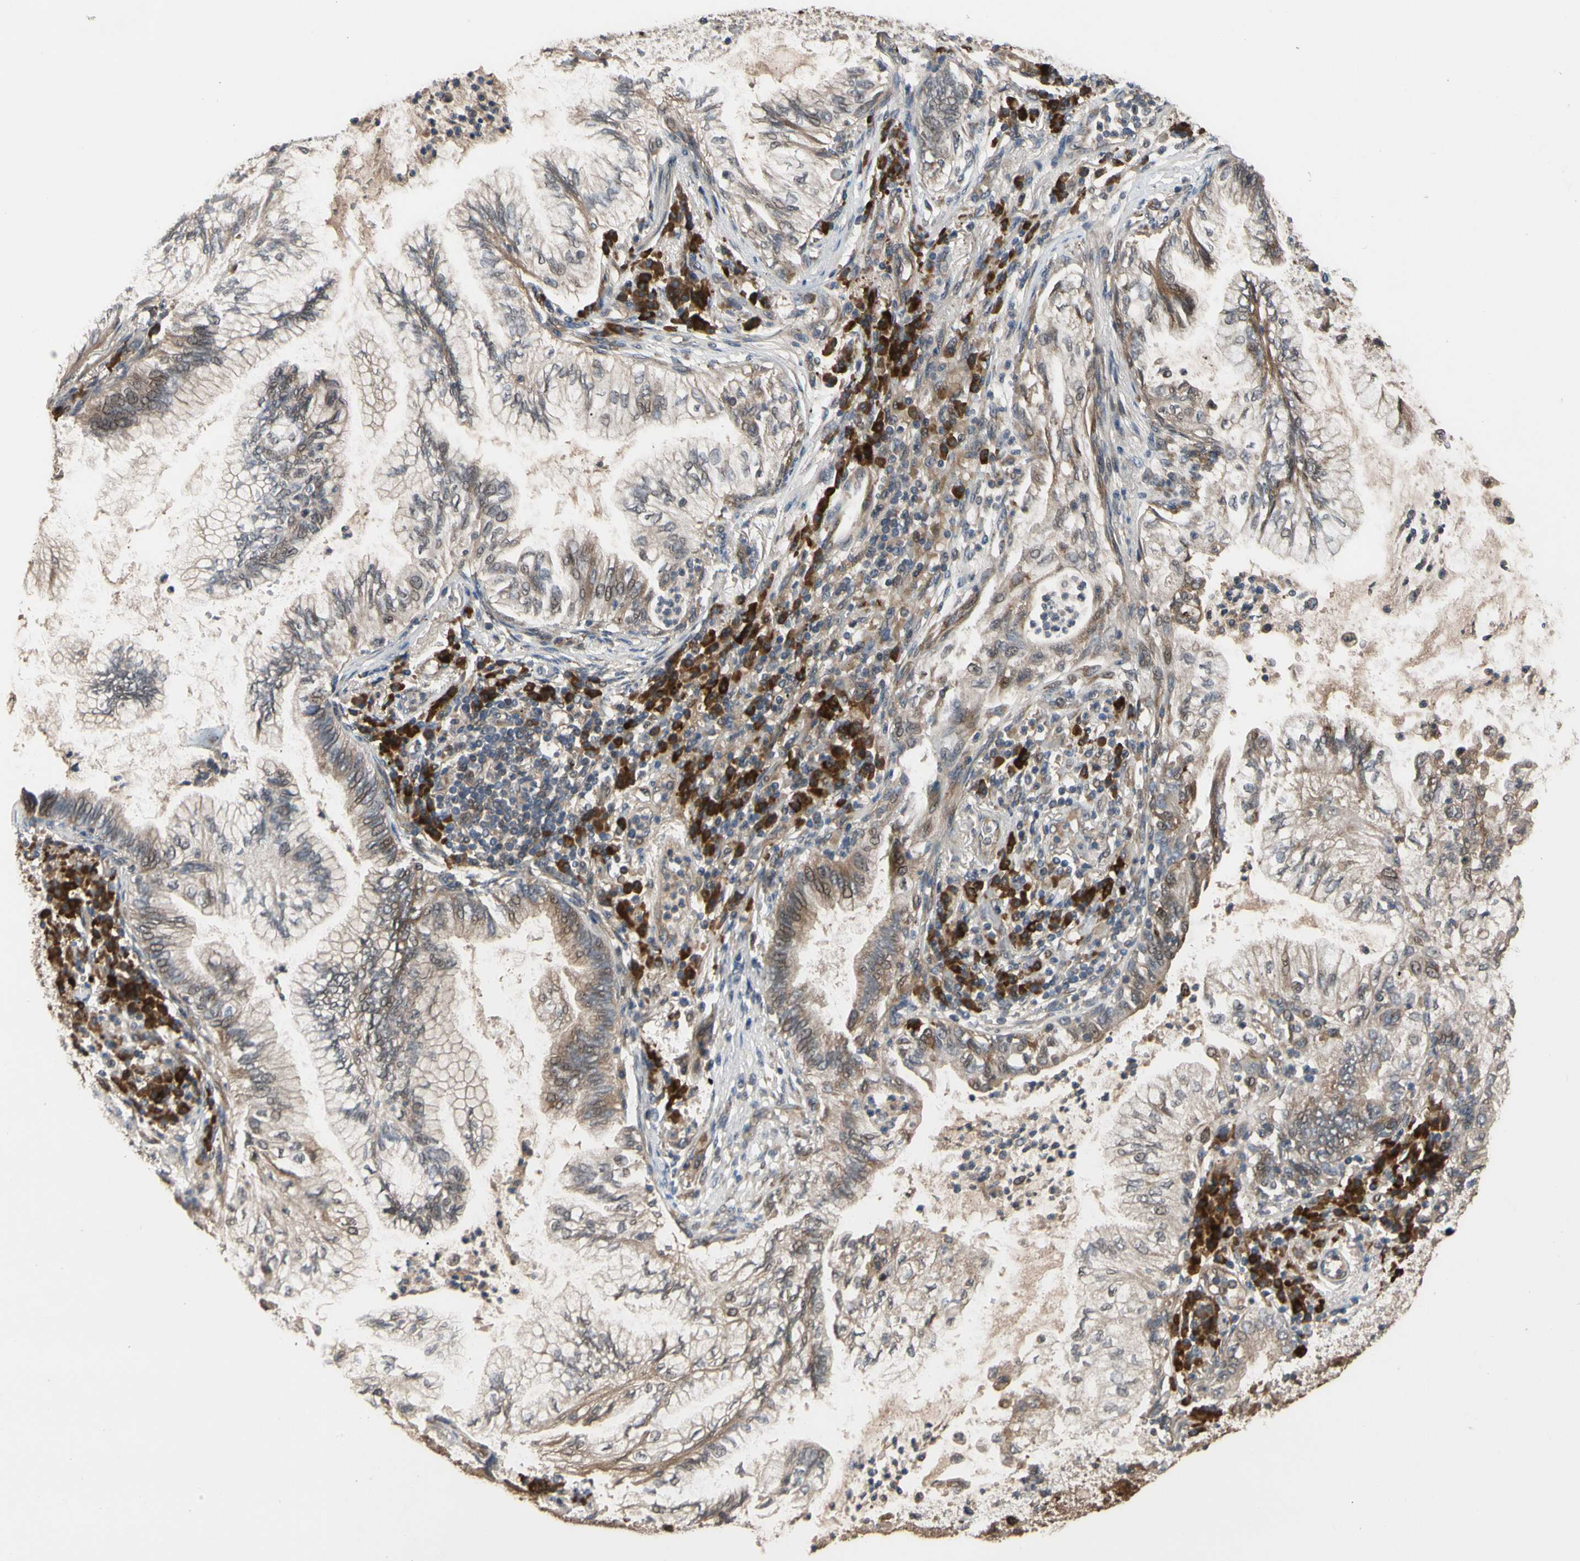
{"staining": {"intensity": "weak", "quantity": "25%-75%", "location": "cytoplasmic/membranous"}, "tissue": "lung cancer", "cell_type": "Tumor cells", "image_type": "cancer", "snomed": [{"axis": "morphology", "description": "Normal tissue, NOS"}, {"axis": "morphology", "description": "Adenocarcinoma, NOS"}, {"axis": "topography", "description": "Bronchus"}, {"axis": "topography", "description": "Lung"}], "caption": "IHC of lung cancer (adenocarcinoma) shows low levels of weak cytoplasmic/membranous positivity in about 25%-75% of tumor cells.", "gene": "CYTIP", "patient": {"sex": "female", "age": 70}}